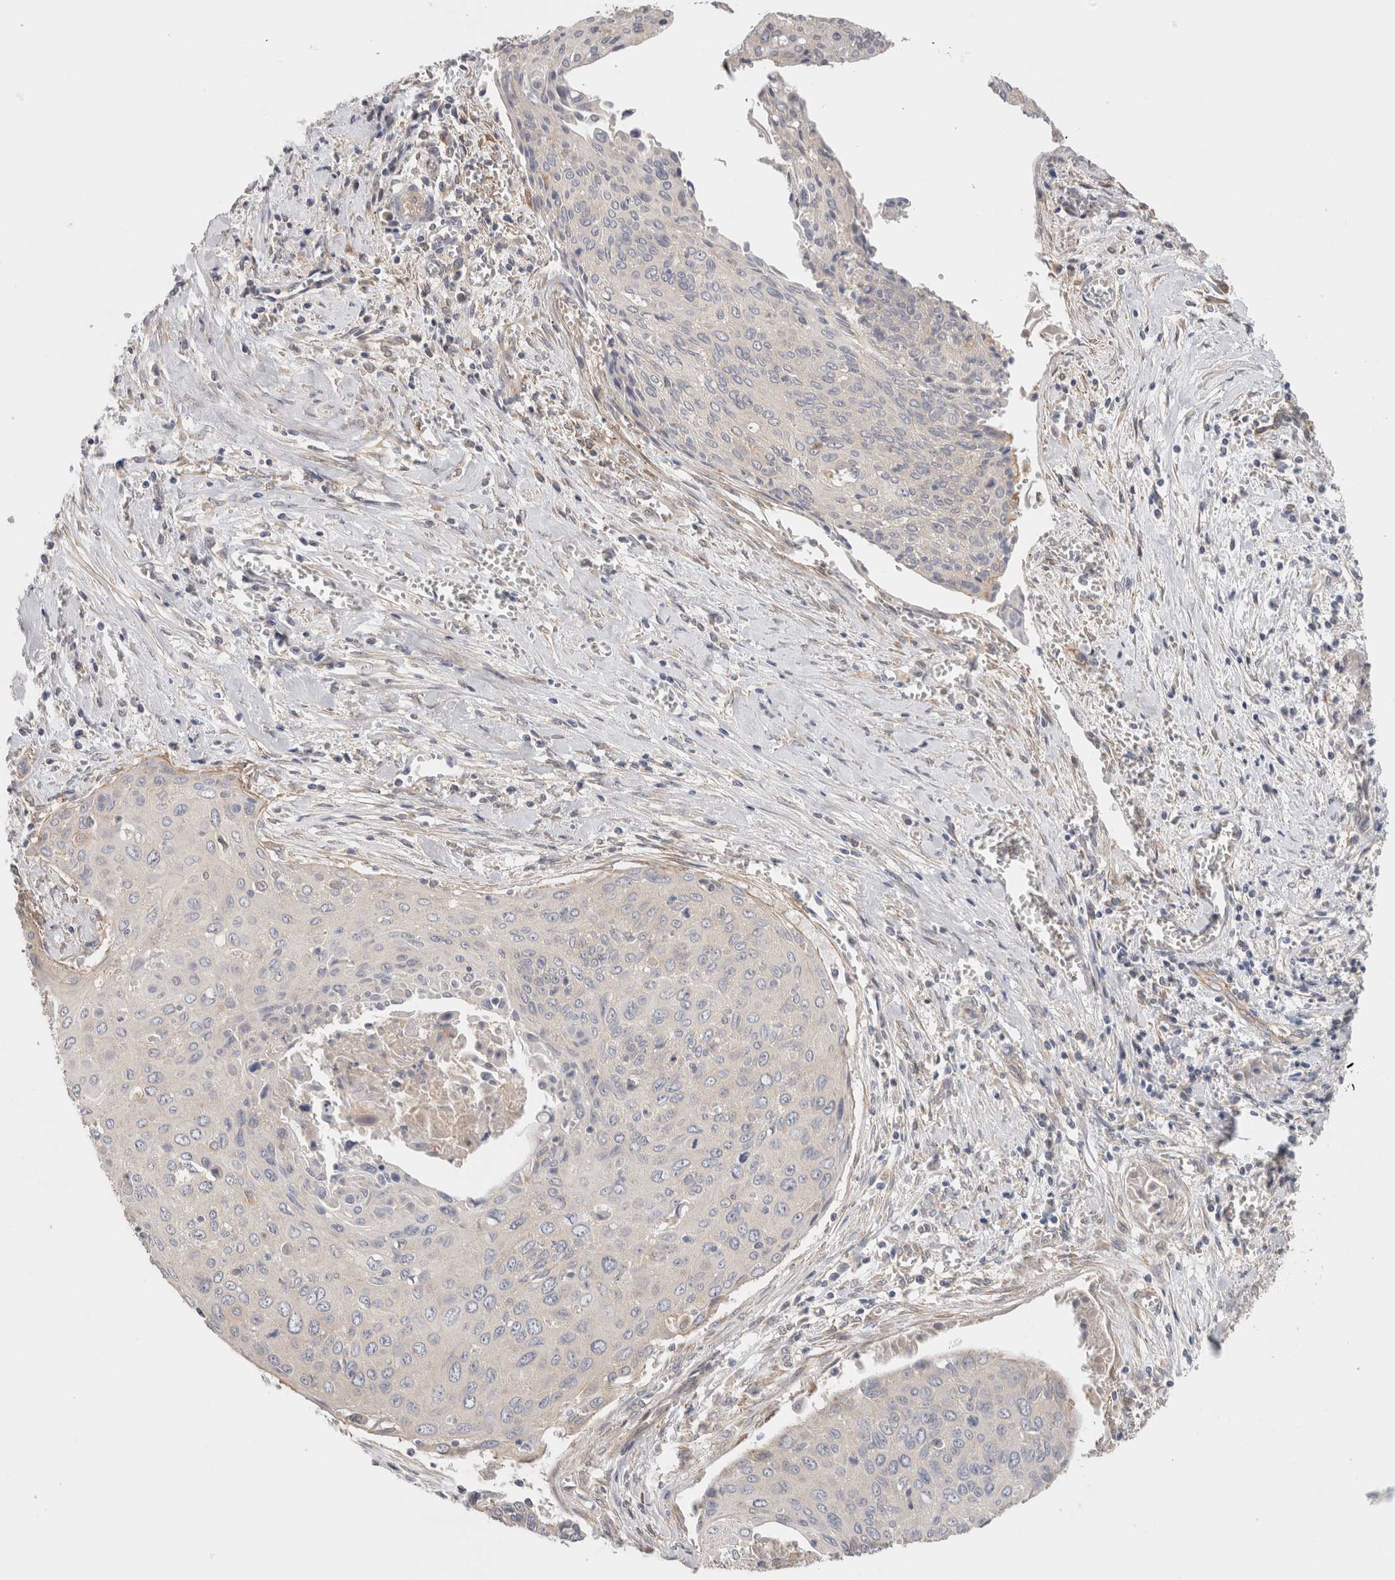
{"staining": {"intensity": "negative", "quantity": "none", "location": "none"}, "tissue": "cervical cancer", "cell_type": "Tumor cells", "image_type": "cancer", "snomed": [{"axis": "morphology", "description": "Squamous cell carcinoma, NOS"}, {"axis": "topography", "description": "Cervix"}], "caption": "Human cervical cancer (squamous cell carcinoma) stained for a protein using immunohistochemistry reveals no positivity in tumor cells.", "gene": "SGK3", "patient": {"sex": "female", "age": 55}}